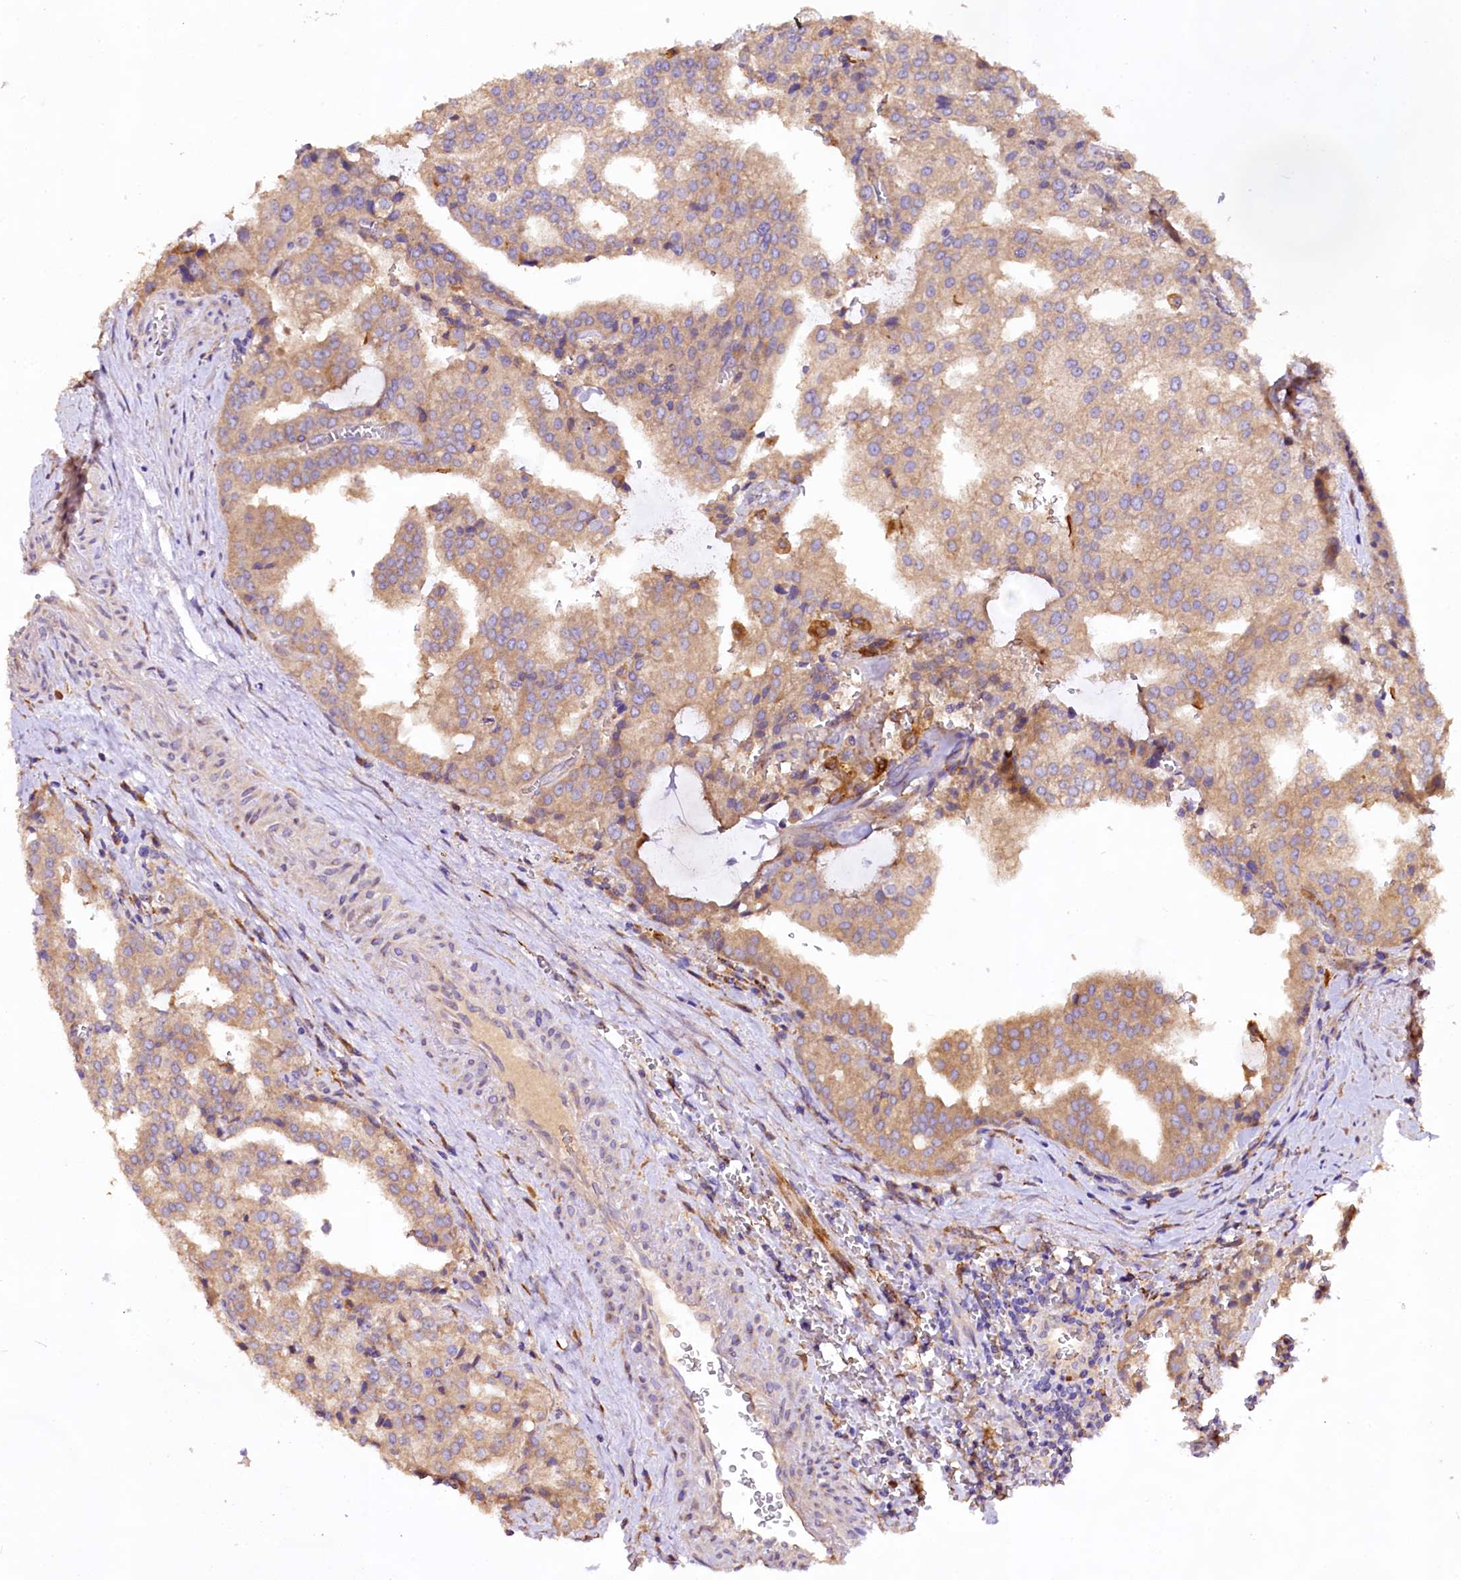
{"staining": {"intensity": "weak", "quantity": ">75%", "location": "cytoplasmic/membranous"}, "tissue": "prostate cancer", "cell_type": "Tumor cells", "image_type": "cancer", "snomed": [{"axis": "morphology", "description": "Adenocarcinoma, High grade"}, {"axis": "topography", "description": "Prostate"}], "caption": "Immunohistochemical staining of prostate cancer exhibits low levels of weak cytoplasmic/membranous staining in about >75% of tumor cells.", "gene": "DMXL2", "patient": {"sex": "male", "age": 68}}